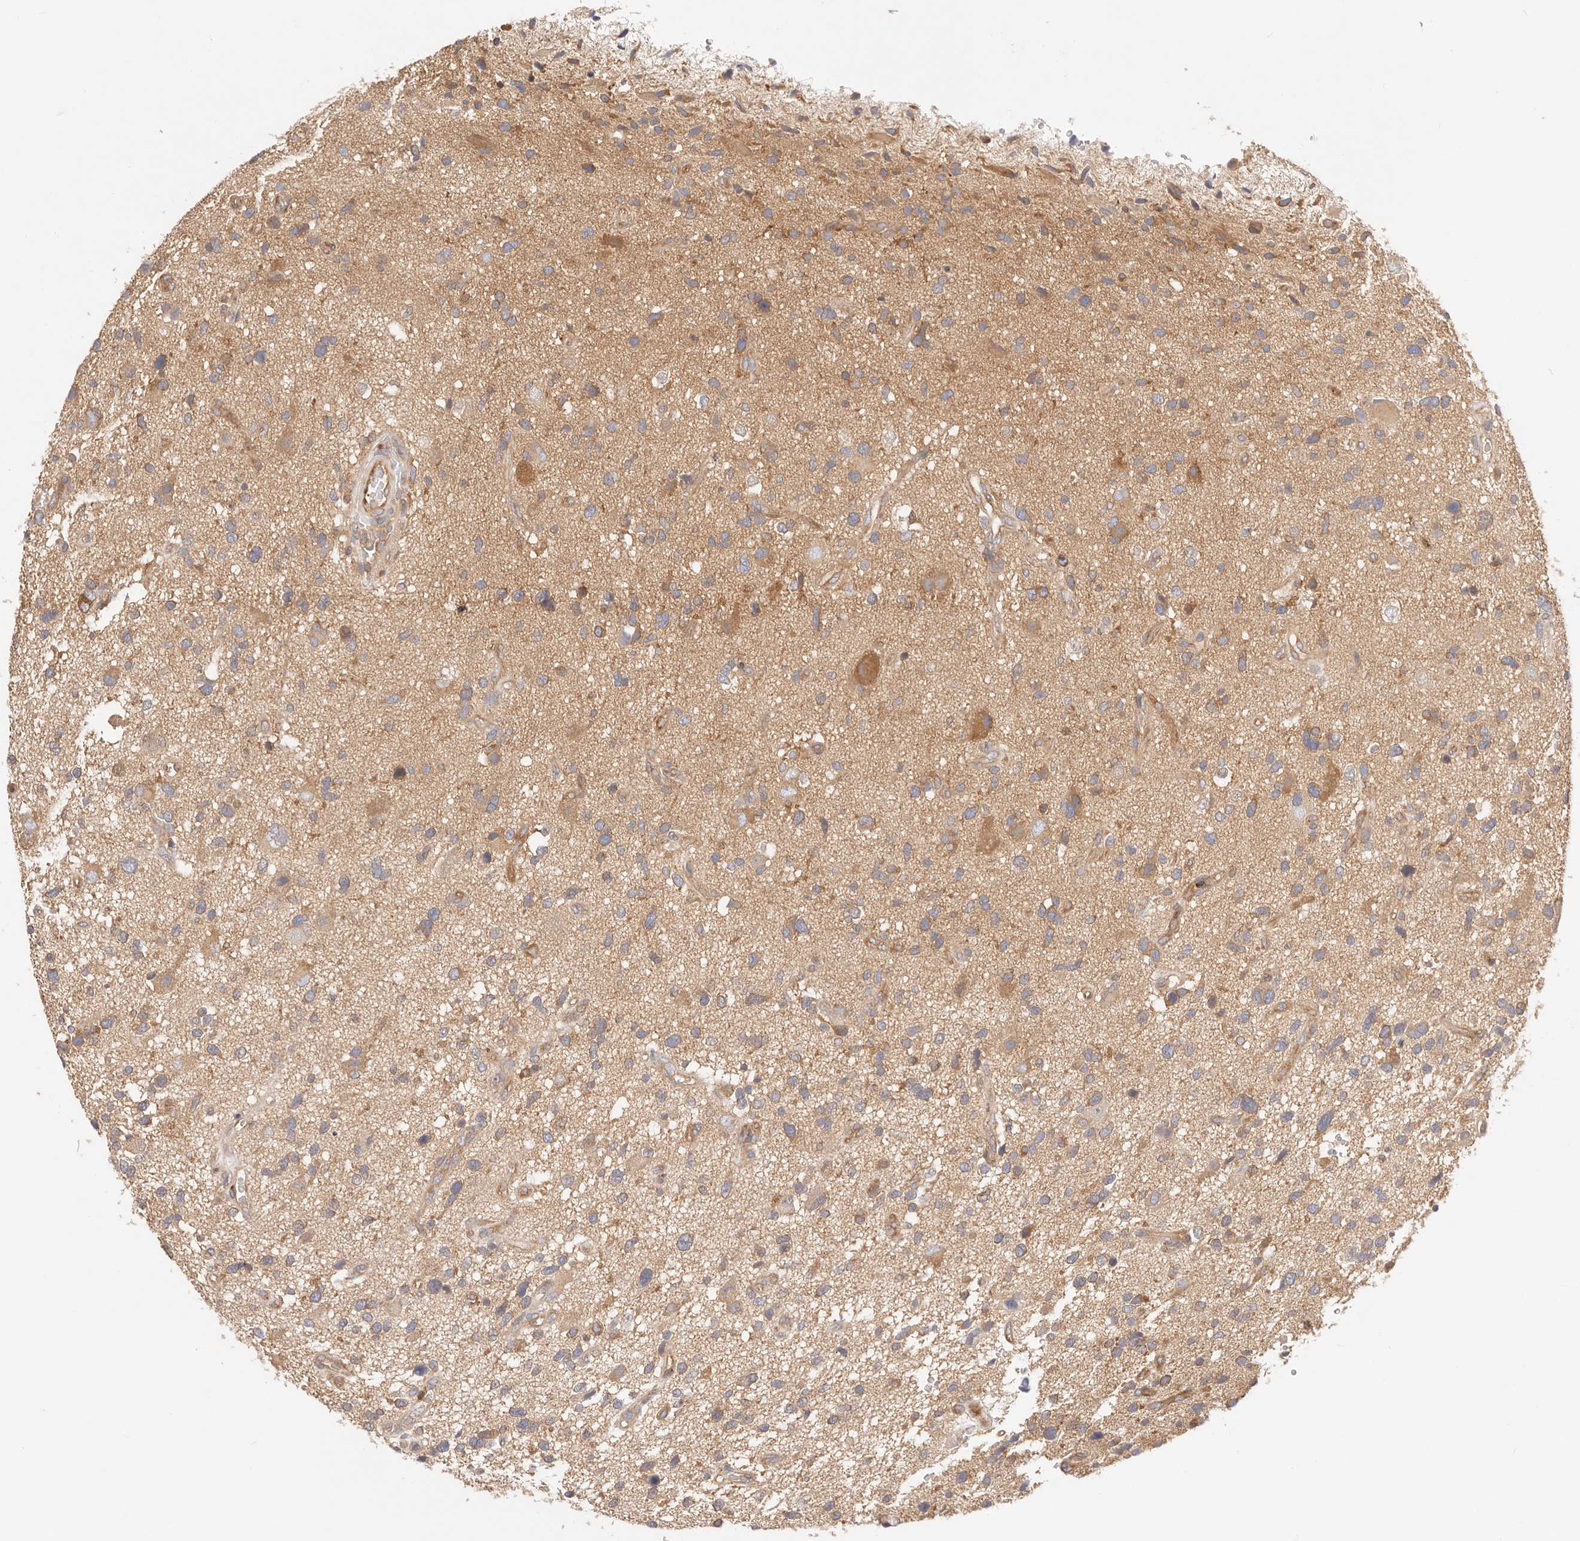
{"staining": {"intensity": "weak", "quantity": "<25%", "location": "cytoplasmic/membranous"}, "tissue": "glioma", "cell_type": "Tumor cells", "image_type": "cancer", "snomed": [{"axis": "morphology", "description": "Glioma, malignant, High grade"}, {"axis": "topography", "description": "Brain"}], "caption": "Glioma was stained to show a protein in brown. There is no significant expression in tumor cells.", "gene": "KCMF1", "patient": {"sex": "male", "age": 33}}